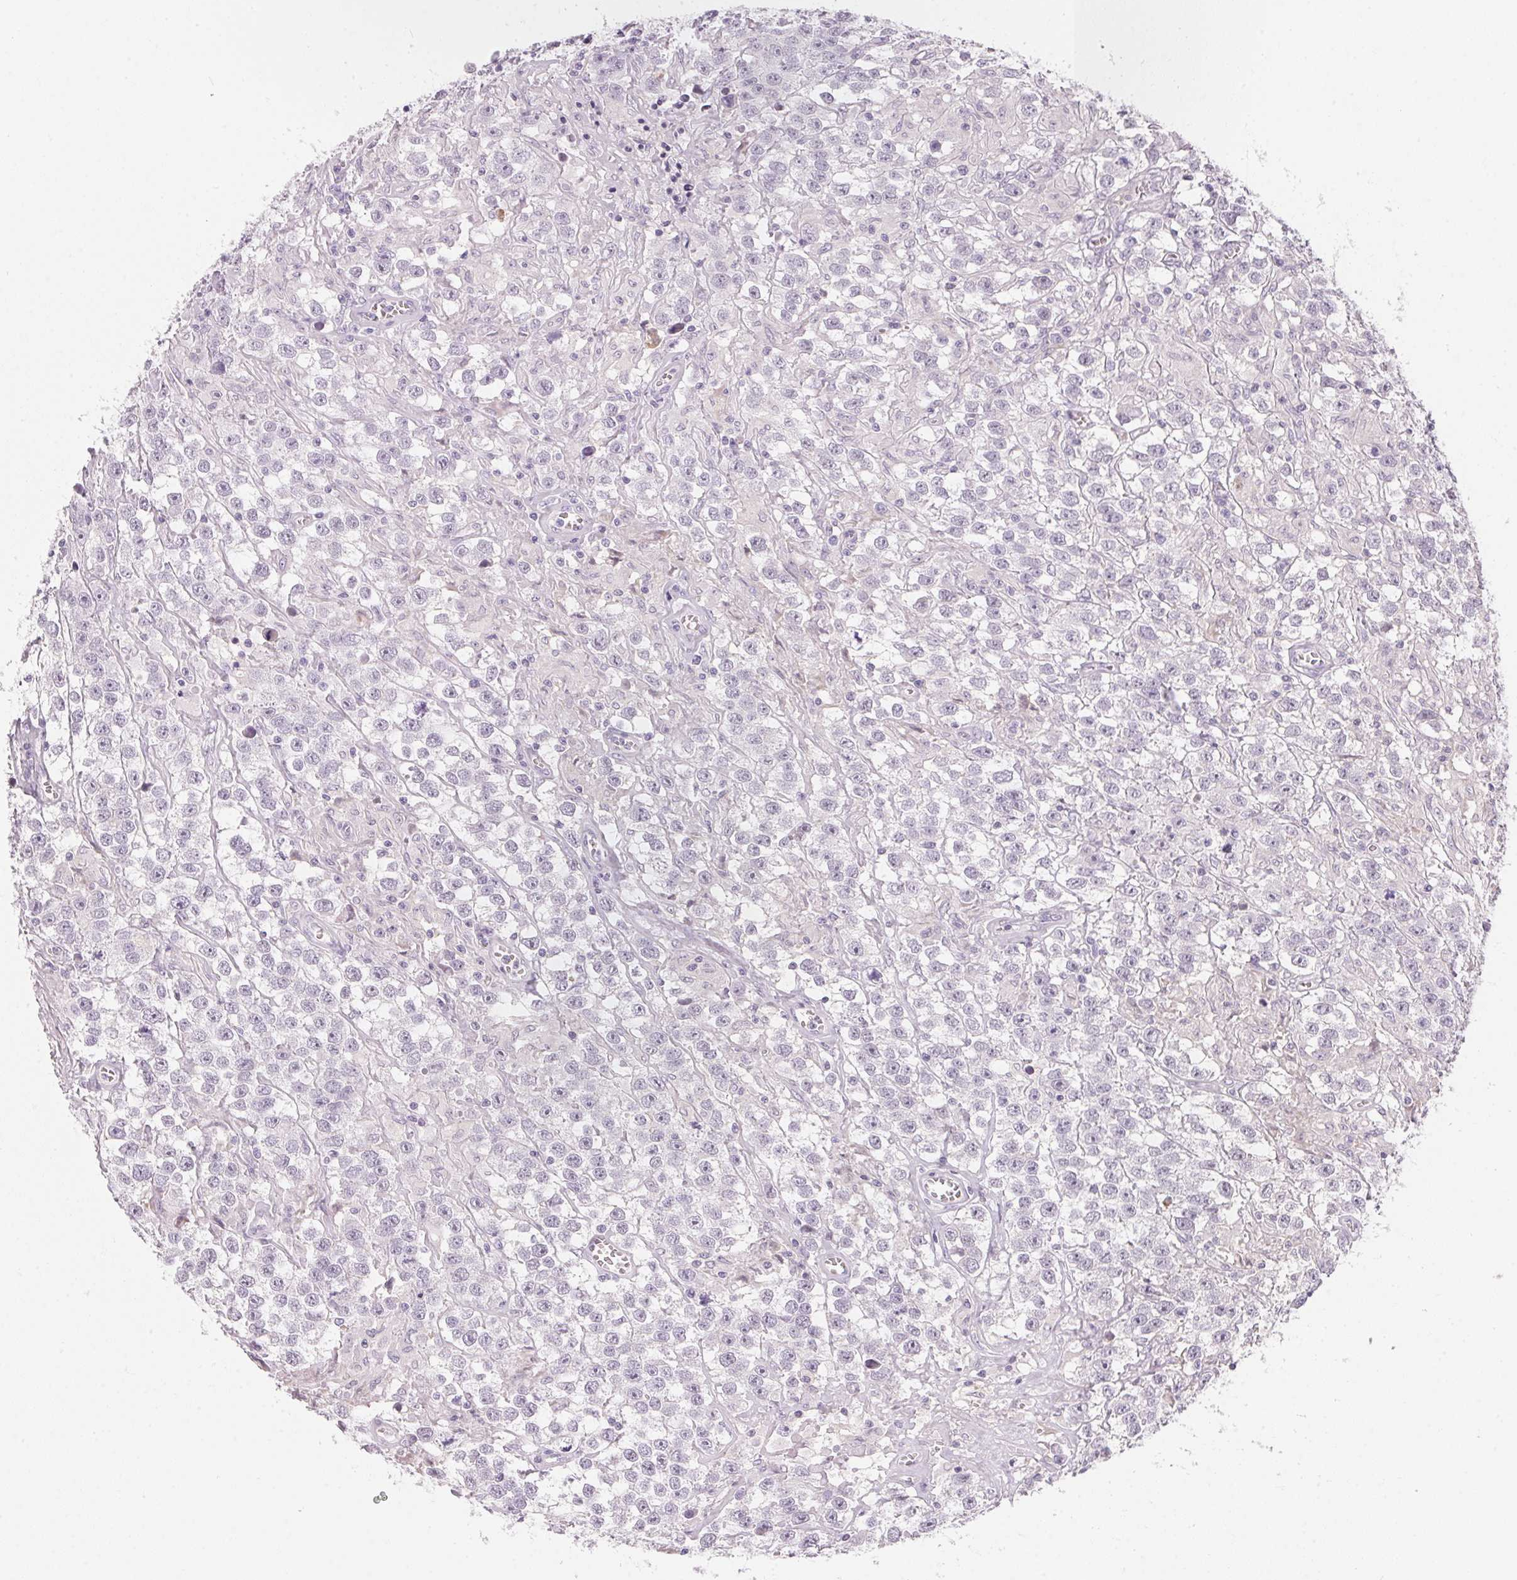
{"staining": {"intensity": "negative", "quantity": "none", "location": "none"}, "tissue": "testis cancer", "cell_type": "Tumor cells", "image_type": "cancer", "snomed": [{"axis": "morphology", "description": "Seminoma, NOS"}, {"axis": "topography", "description": "Testis"}], "caption": "Photomicrograph shows no significant protein expression in tumor cells of testis cancer.", "gene": "GDAP1L1", "patient": {"sex": "male", "age": 43}}